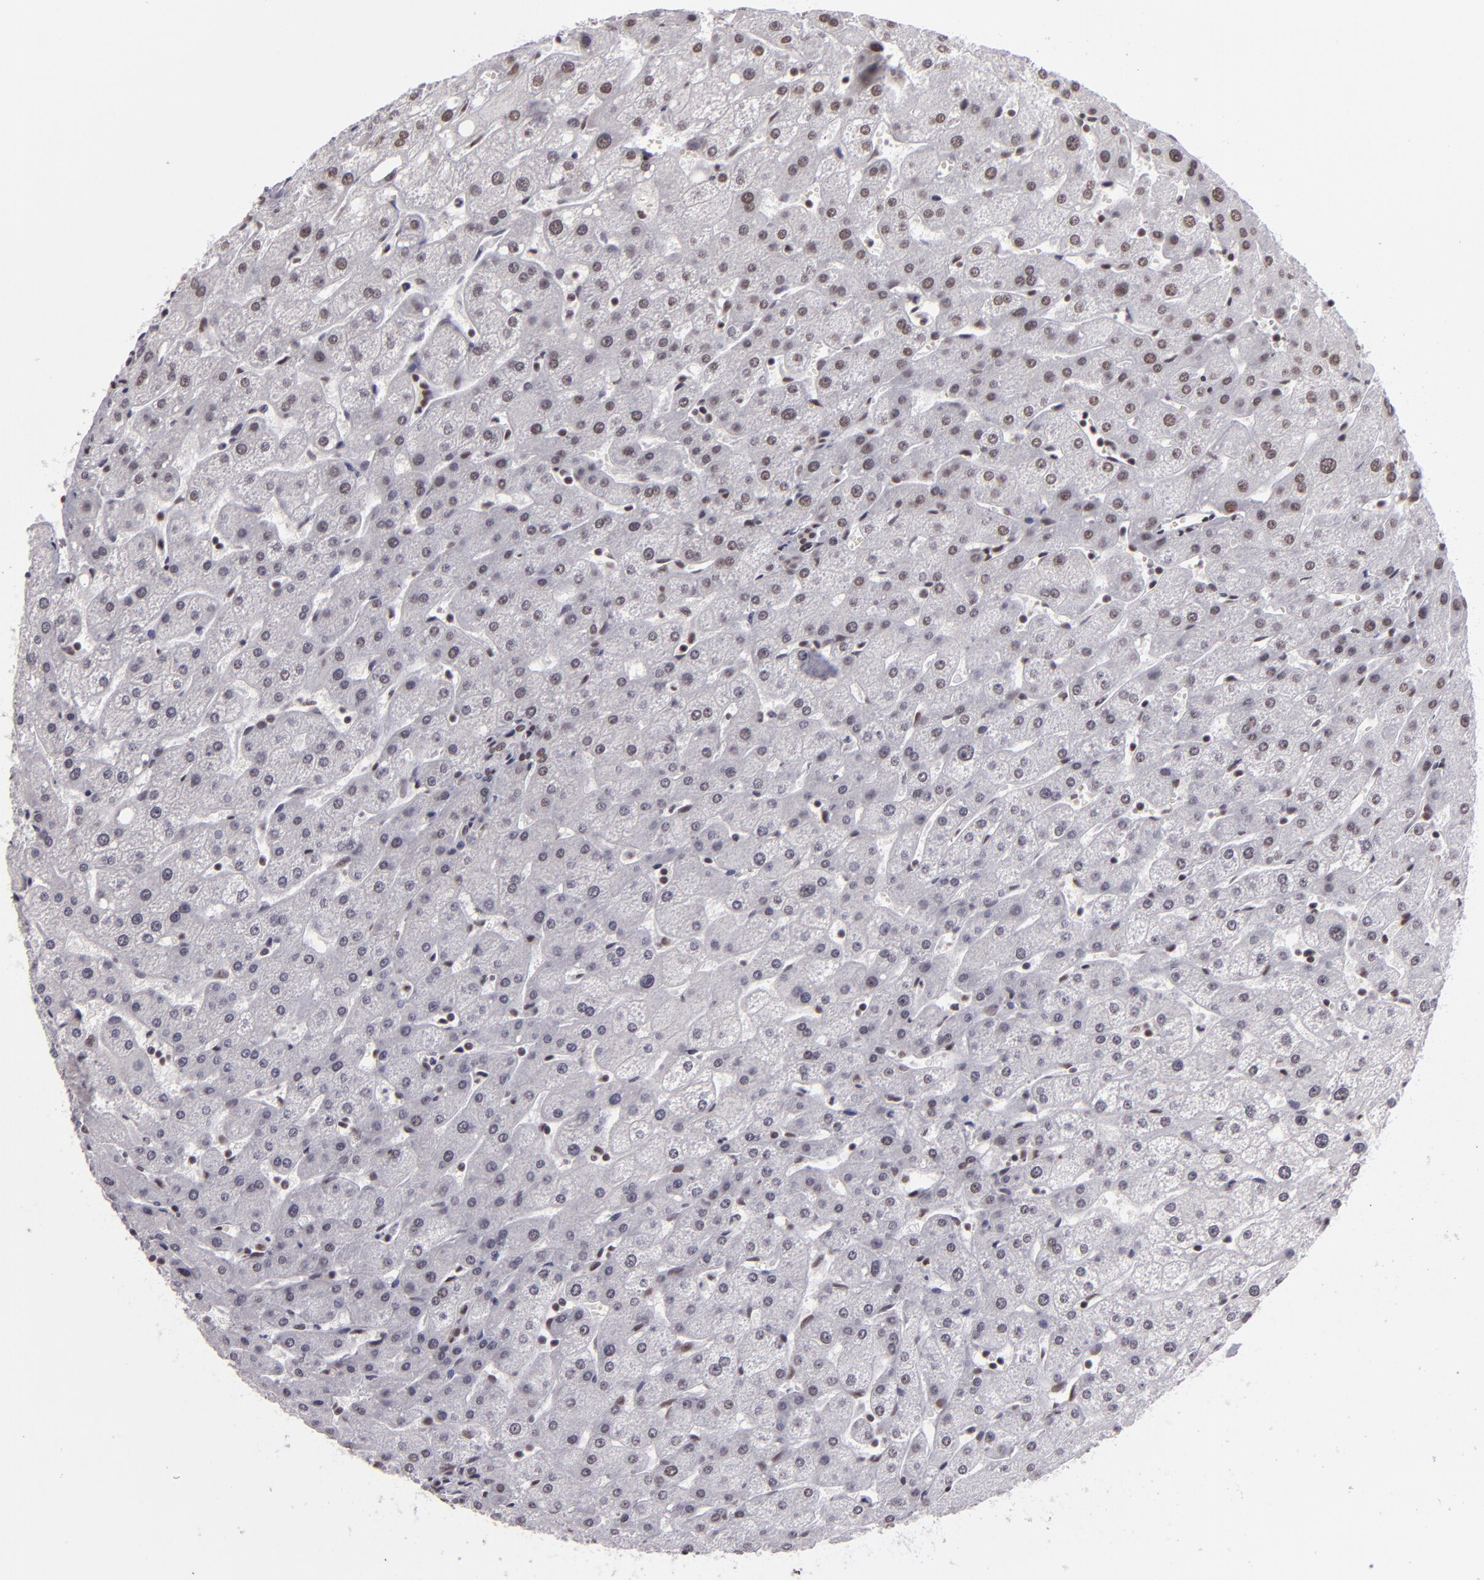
{"staining": {"intensity": "weak", "quantity": "<25%", "location": "nuclear"}, "tissue": "liver", "cell_type": "Cholangiocytes", "image_type": "normal", "snomed": [{"axis": "morphology", "description": "Normal tissue, NOS"}, {"axis": "topography", "description": "Liver"}], "caption": "High magnification brightfield microscopy of benign liver stained with DAB (brown) and counterstained with hematoxylin (blue): cholangiocytes show no significant positivity.", "gene": "BRD8", "patient": {"sex": "male", "age": 67}}